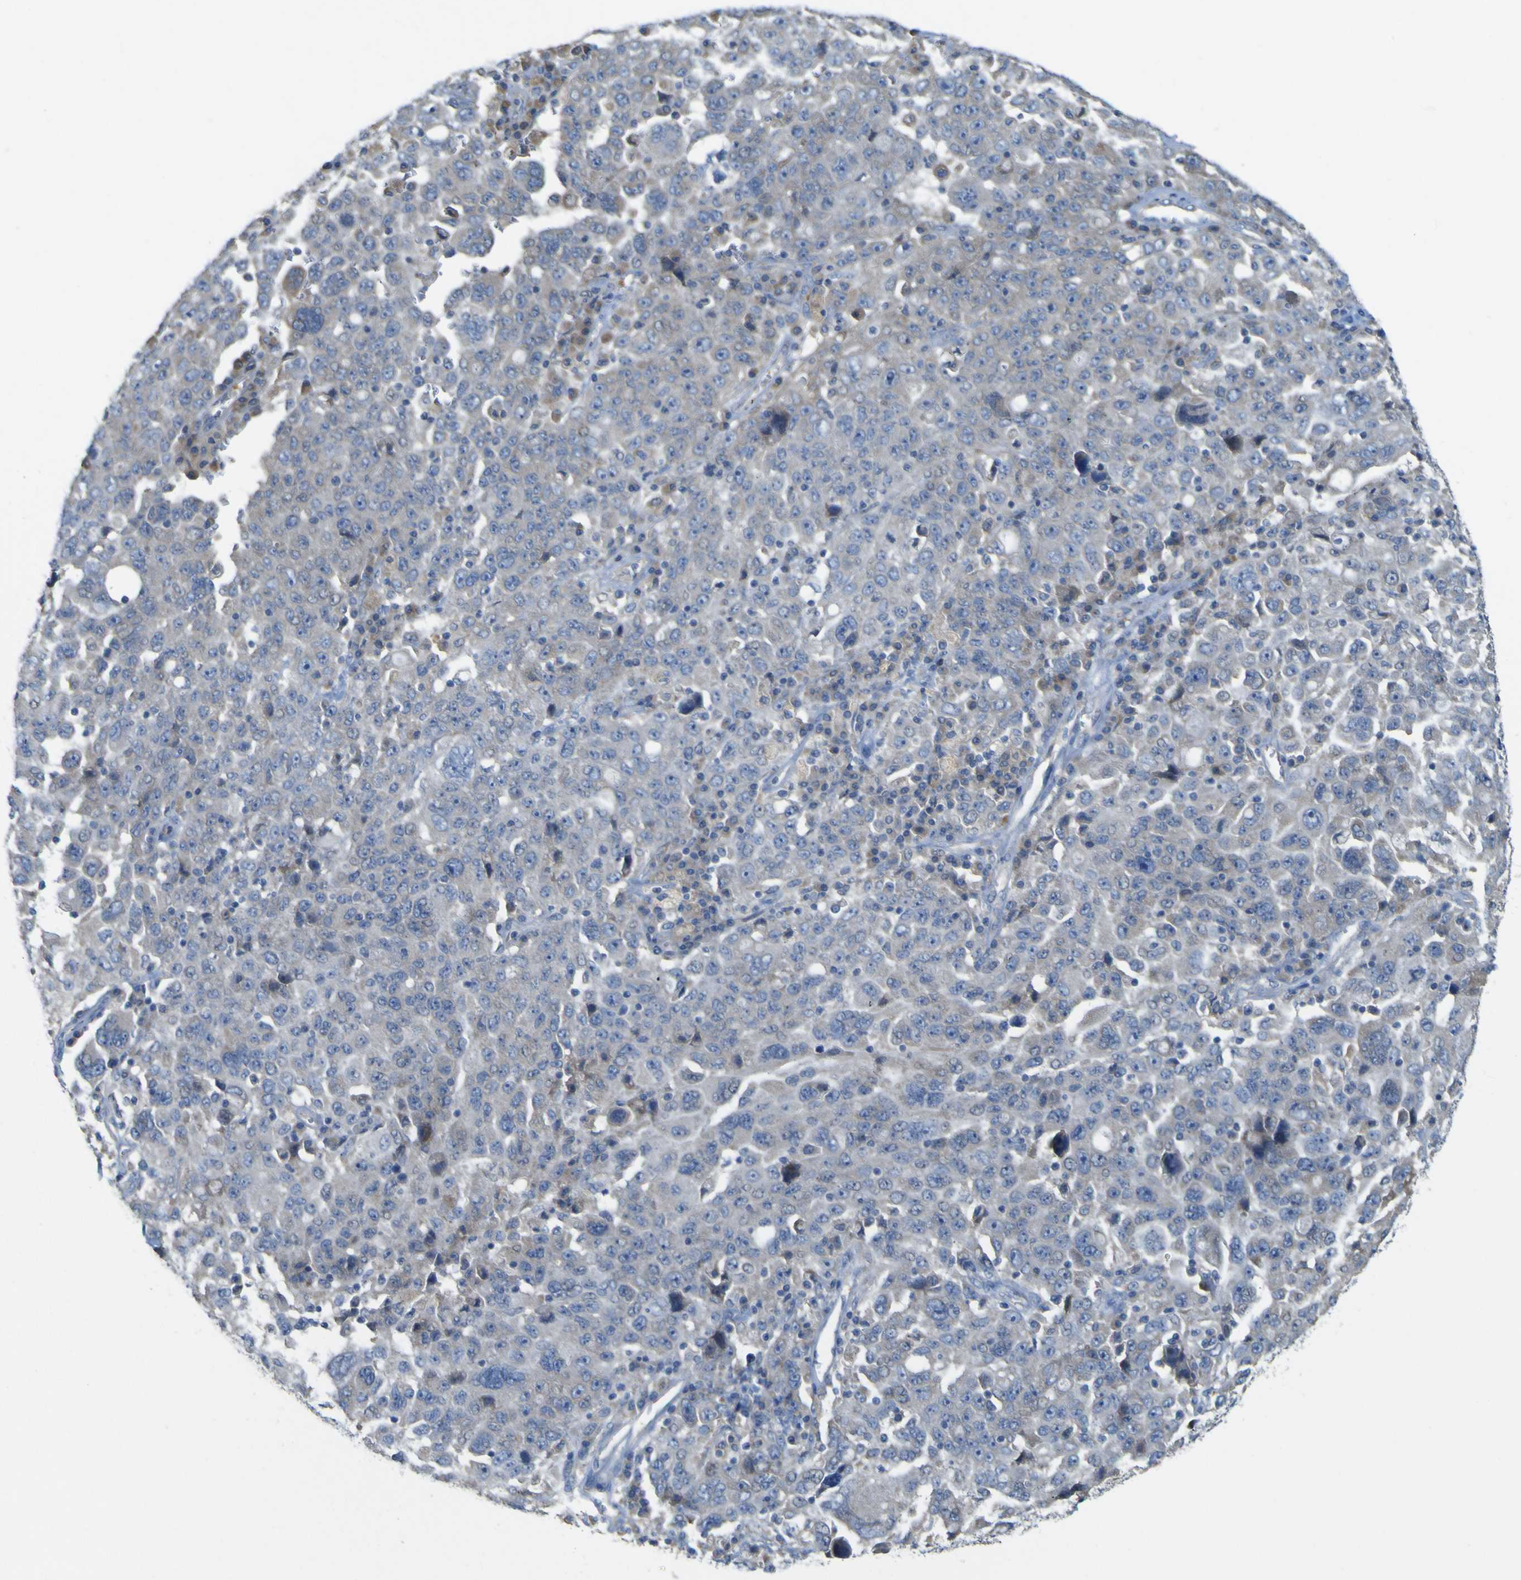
{"staining": {"intensity": "negative", "quantity": "none", "location": "none"}, "tissue": "ovarian cancer", "cell_type": "Tumor cells", "image_type": "cancer", "snomed": [{"axis": "morphology", "description": "Carcinoma, endometroid"}, {"axis": "topography", "description": "Ovary"}], "caption": "DAB (3,3'-diaminobenzidine) immunohistochemical staining of human ovarian endometroid carcinoma shows no significant expression in tumor cells.", "gene": "MYEOV", "patient": {"sex": "female", "age": 62}}